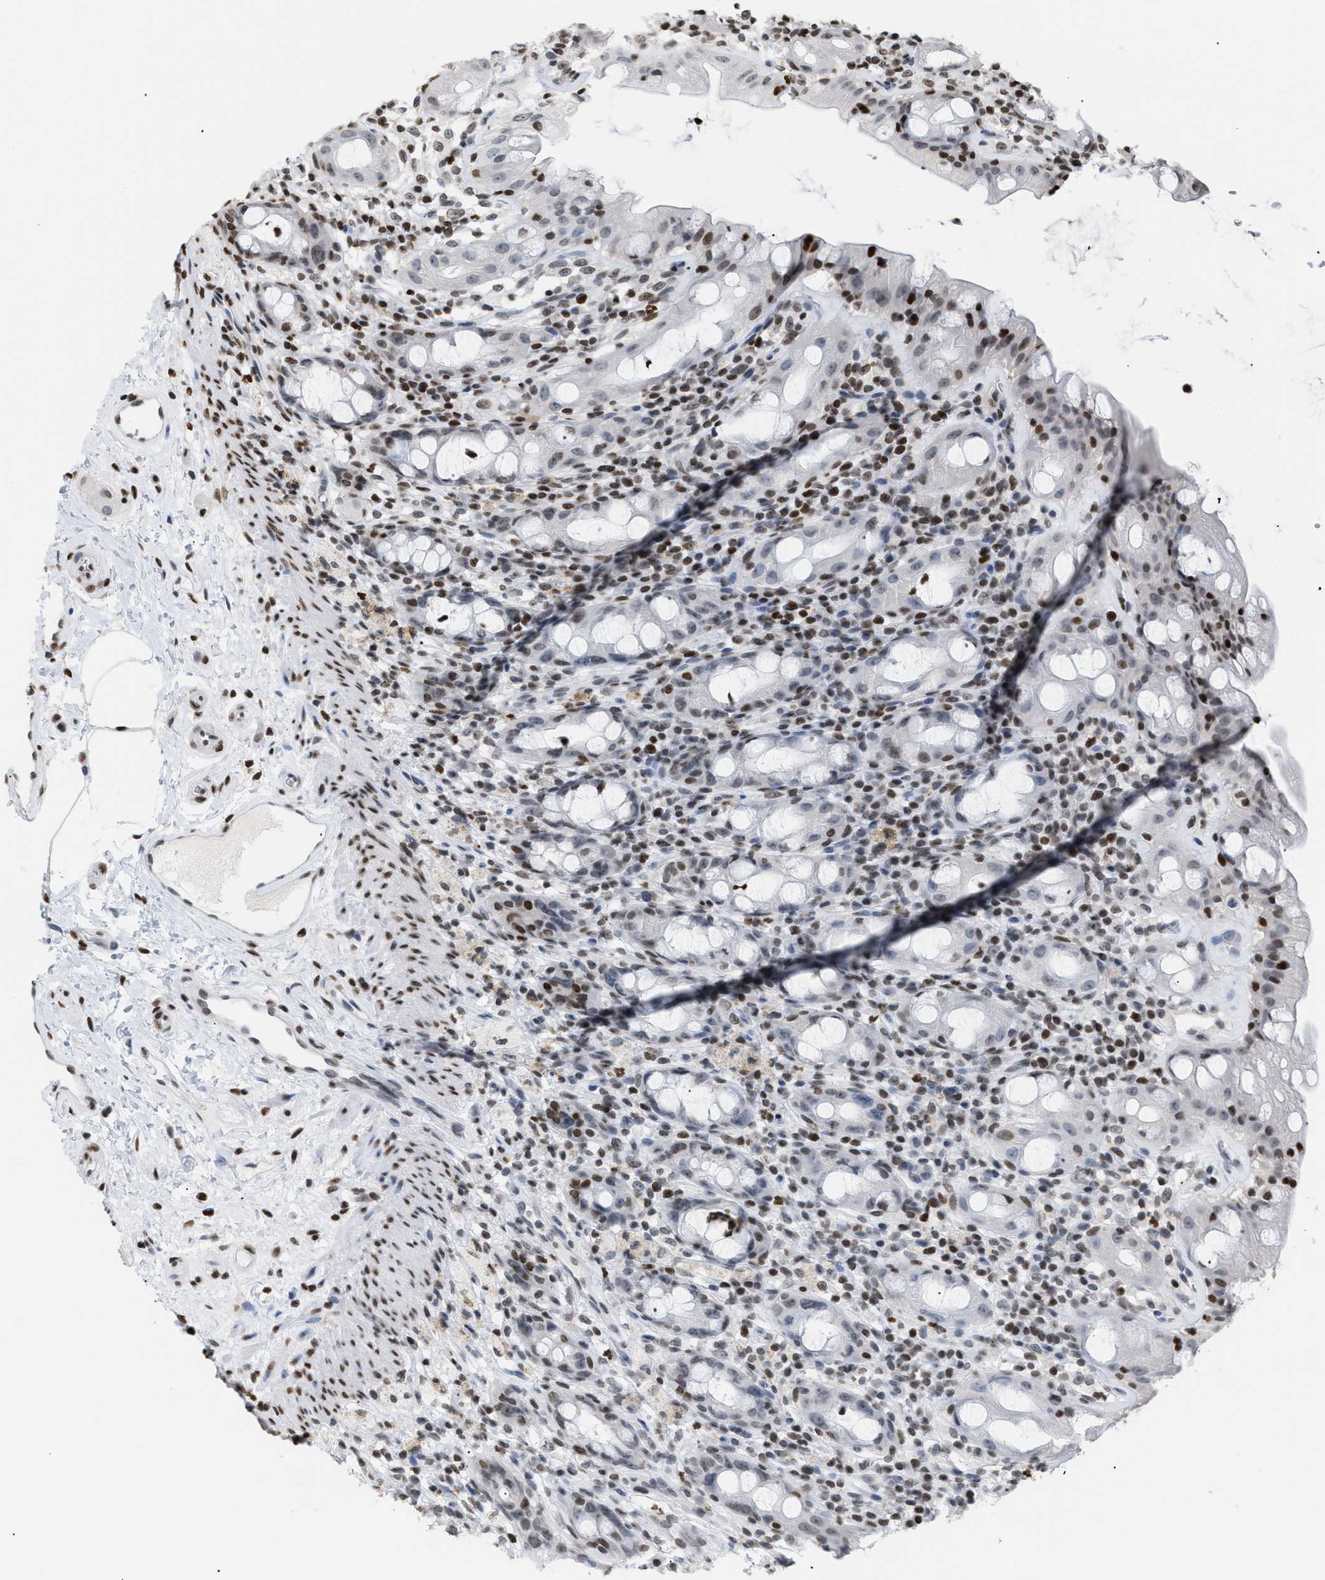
{"staining": {"intensity": "moderate", "quantity": ">75%", "location": "nuclear"}, "tissue": "rectum", "cell_type": "Glandular cells", "image_type": "normal", "snomed": [{"axis": "morphology", "description": "Normal tissue, NOS"}, {"axis": "topography", "description": "Rectum"}], "caption": "Immunohistochemistry (IHC) of normal rectum reveals medium levels of moderate nuclear positivity in about >75% of glandular cells.", "gene": "HMGN2", "patient": {"sex": "male", "age": 44}}